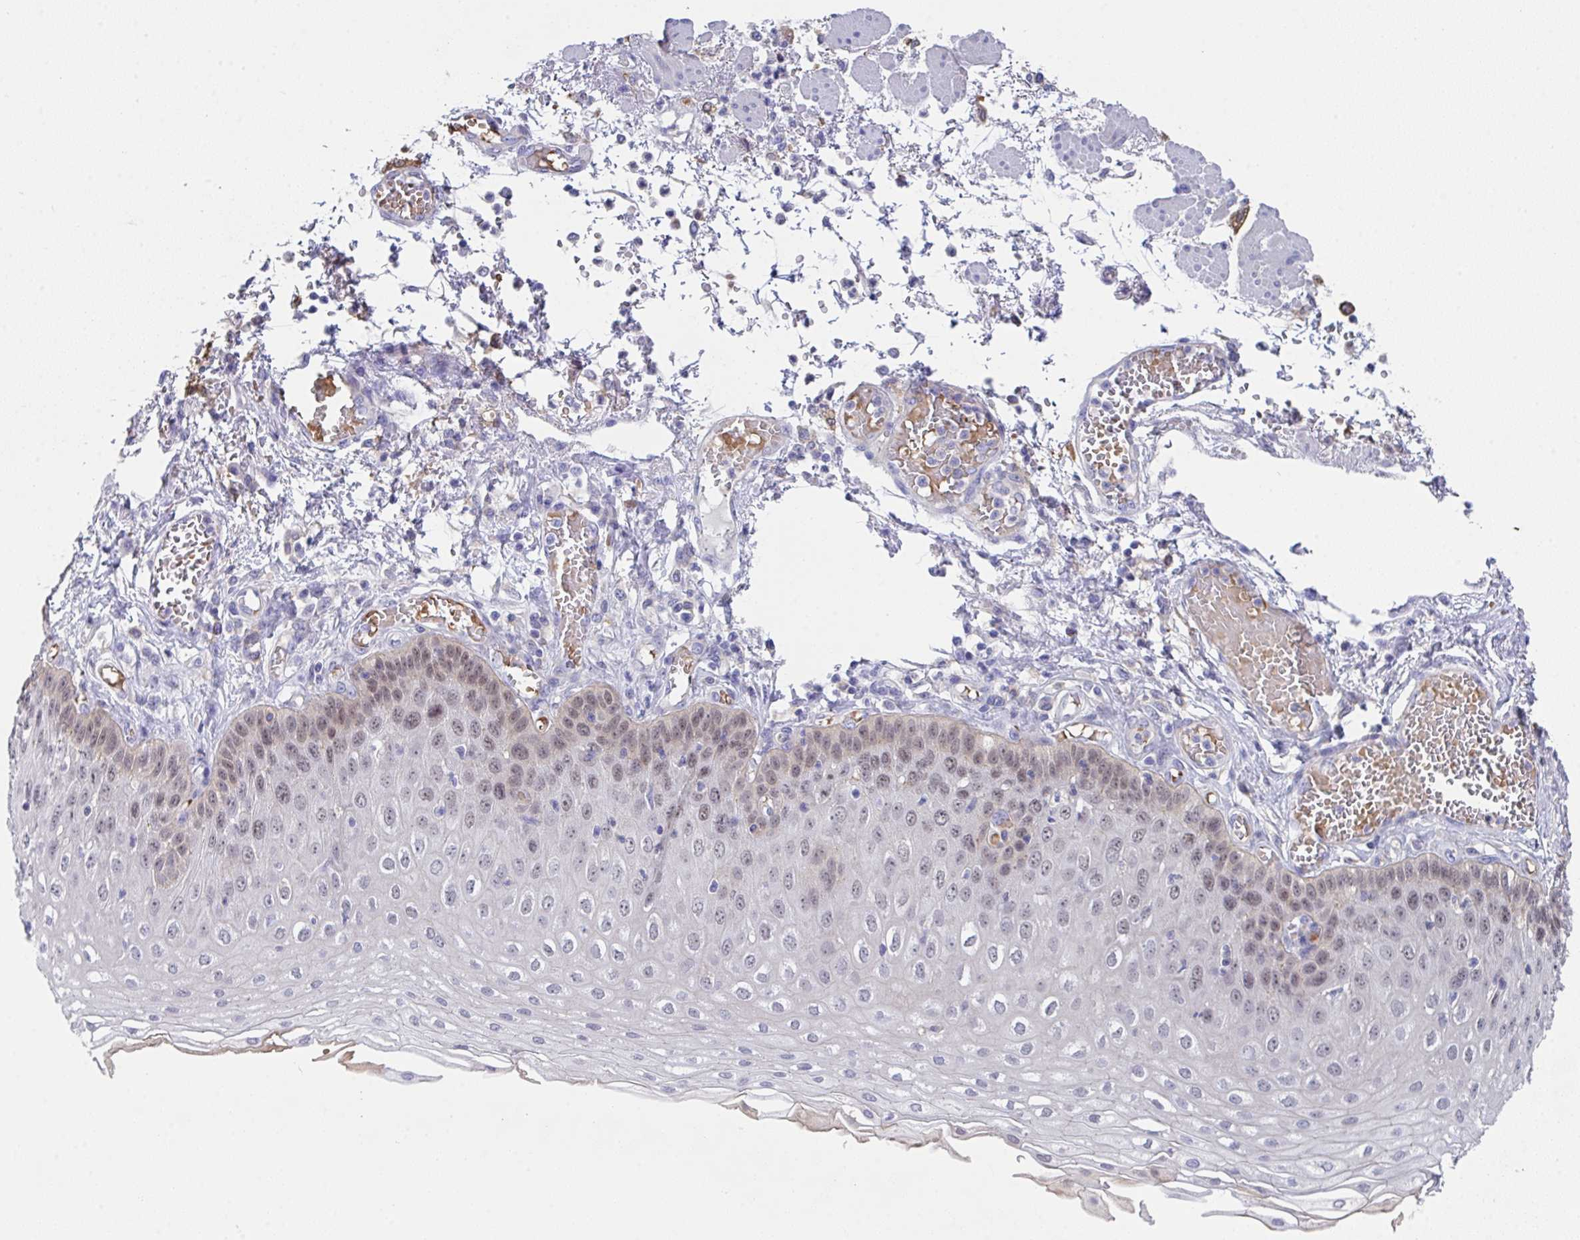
{"staining": {"intensity": "moderate", "quantity": "<25%", "location": "nuclear"}, "tissue": "esophagus", "cell_type": "Squamous epithelial cells", "image_type": "normal", "snomed": [{"axis": "morphology", "description": "Normal tissue, NOS"}, {"axis": "morphology", "description": "Adenocarcinoma, NOS"}, {"axis": "topography", "description": "Esophagus"}], "caption": "Esophagus stained with IHC demonstrates moderate nuclear positivity in about <25% of squamous epithelial cells.", "gene": "TFAP2C", "patient": {"sex": "male", "age": 81}}